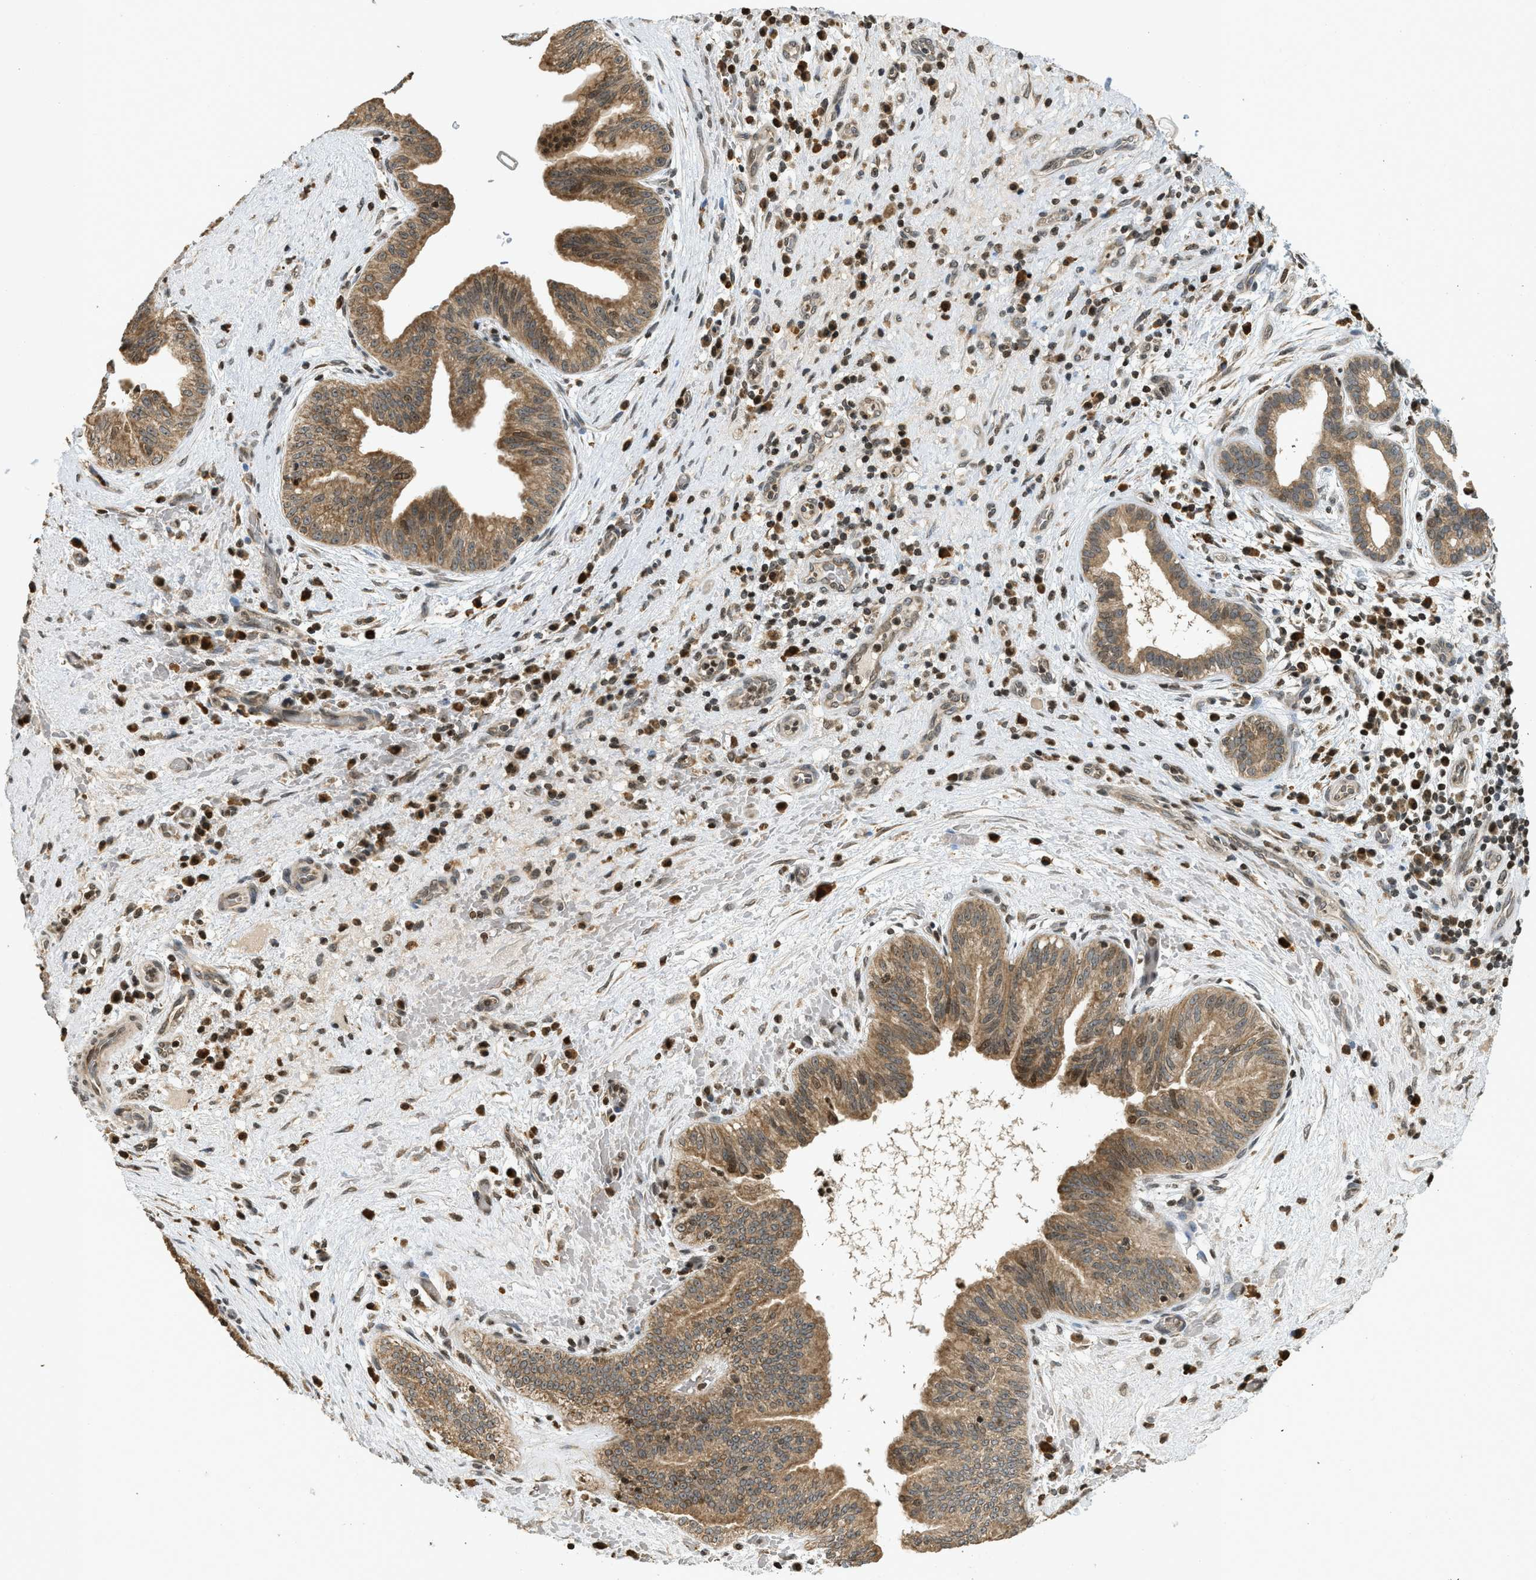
{"staining": {"intensity": "moderate", "quantity": ">75%", "location": "cytoplasmic/membranous"}, "tissue": "liver cancer", "cell_type": "Tumor cells", "image_type": "cancer", "snomed": [{"axis": "morphology", "description": "Cholangiocarcinoma"}, {"axis": "topography", "description": "Liver"}], "caption": "Tumor cells show medium levels of moderate cytoplasmic/membranous staining in approximately >75% of cells in liver cancer (cholangiocarcinoma).", "gene": "SIAH1", "patient": {"sex": "female", "age": 38}}